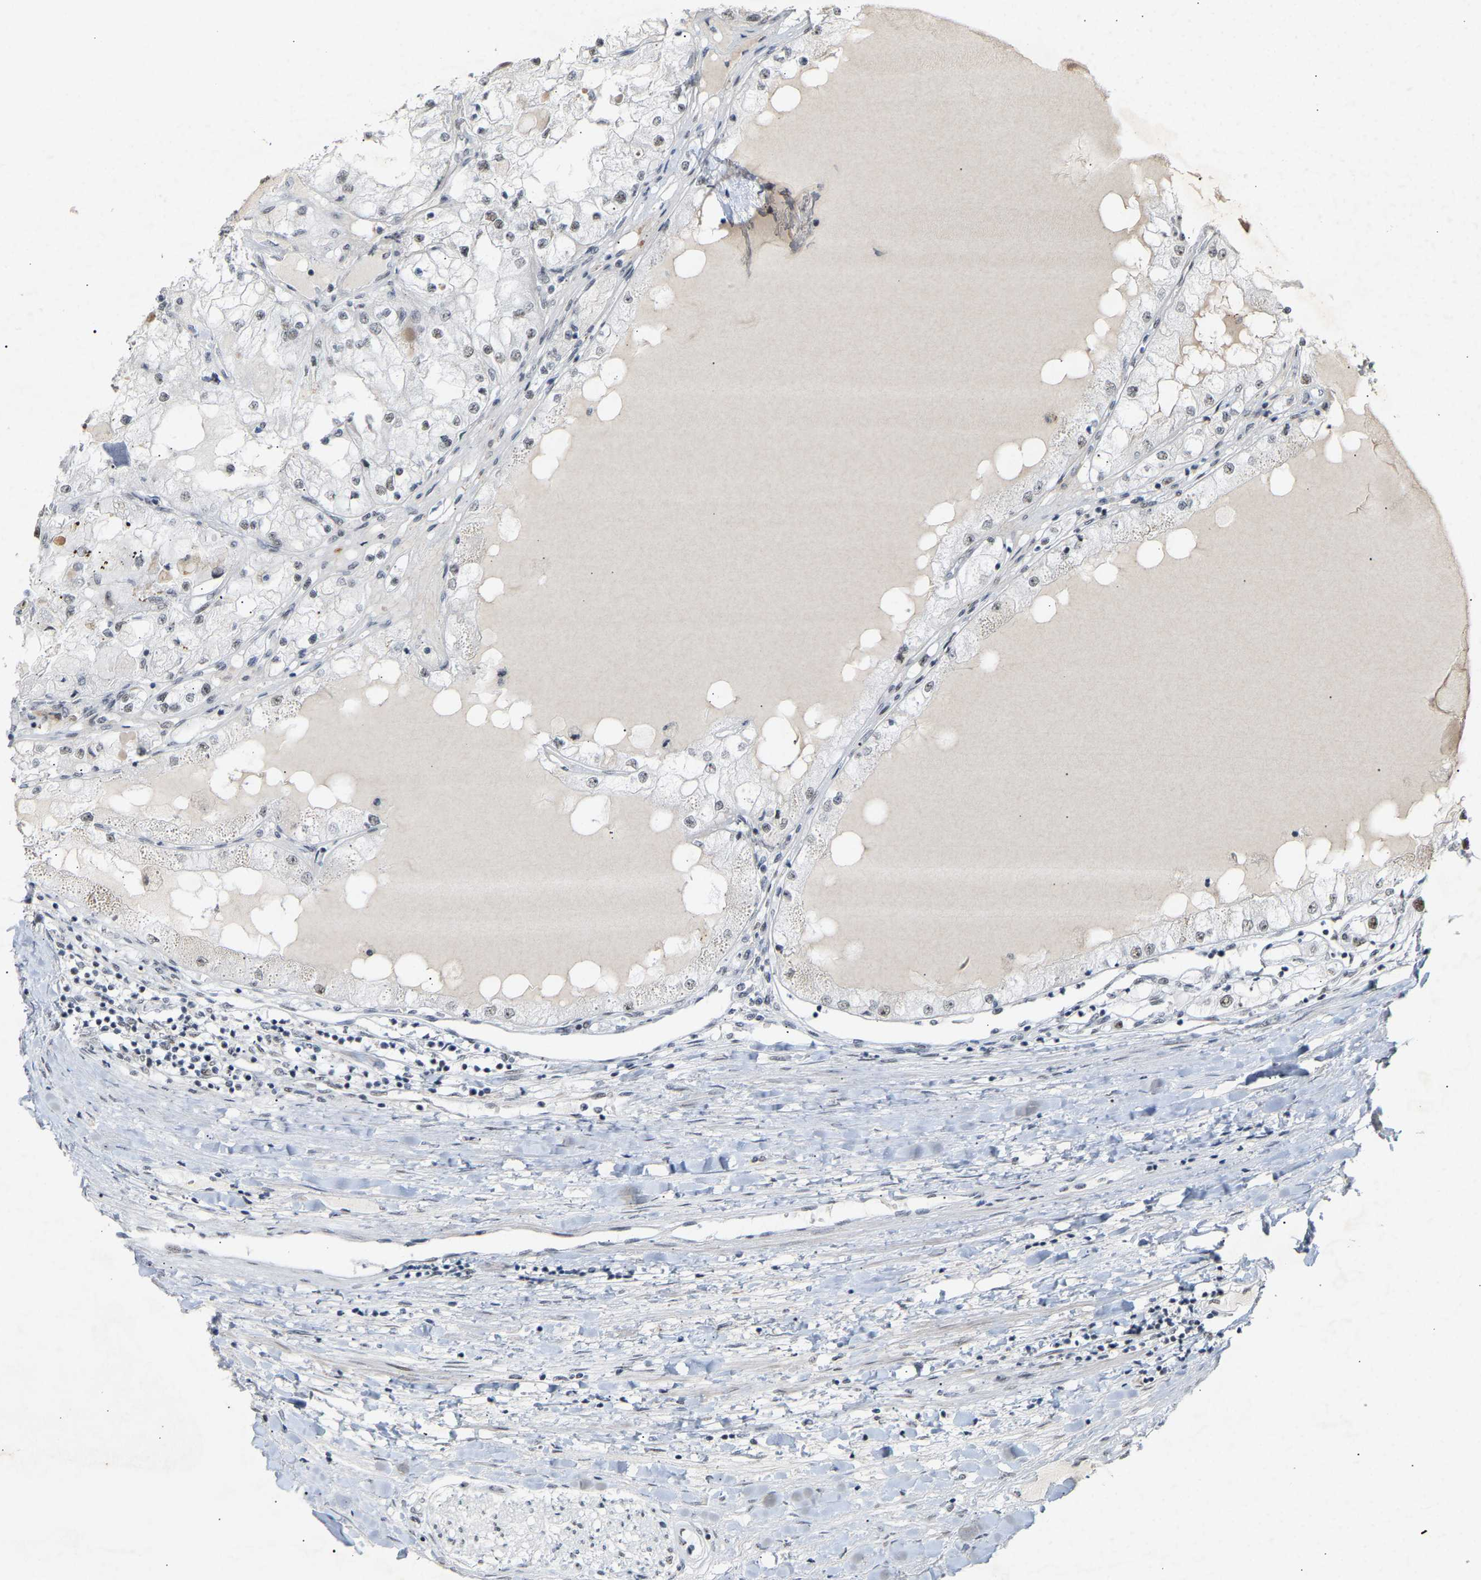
{"staining": {"intensity": "negative", "quantity": "none", "location": "none"}, "tissue": "renal cancer", "cell_type": "Tumor cells", "image_type": "cancer", "snomed": [{"axis": "morphology", "description": "Adenocarcinoma, NOS"}, {"axis": "topography", "description": "Kidney"}], "caption": "Human renal adenocarcinoma stained for a protein using IHC demonstrates no positivity in tumor cells.", "gene": "NELFB", "patient": {"sex": "male", "age": 68}}